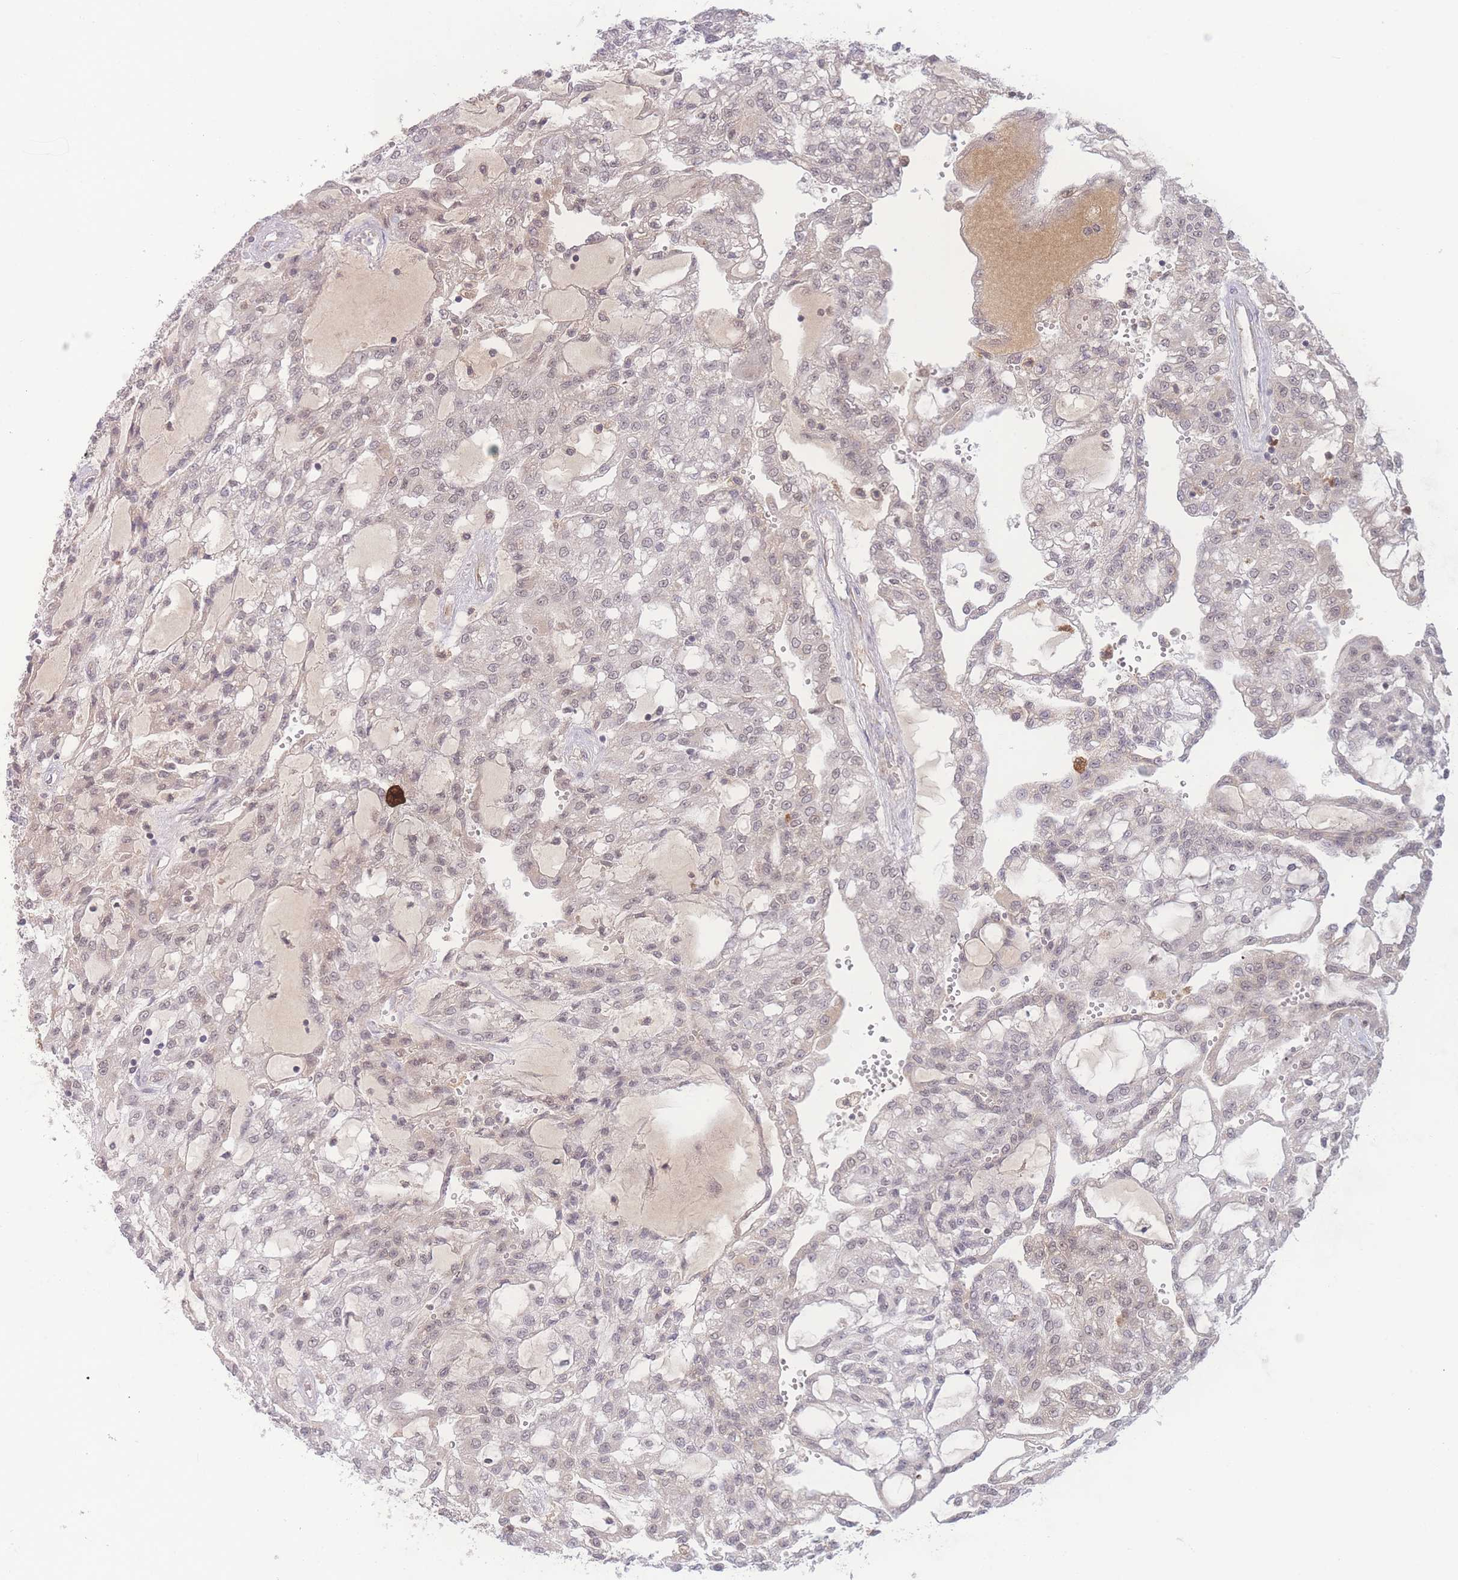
{"staining": {"intensity": "weak", "quantity": "25%-75%", "location": "cytoplasmic/membranous,nuclear"}, "tissue": "renal cancer", "cell_type": "Tumor cells", "image_type": "cancer", "snomed": [{"axis": "morphology", "description": "Adenocarcinoma, NOS"}, {"axis": "topography", "description": "Kidney"}], "caption": "Immunohistochemical staining of renal cancer displays weak cytoplasmic/membranous and nuclear protein positivity in about 25%-75% of tumor cells.", "gene": "RAVER1", "patient": {"sex": "male", "age": 63}}